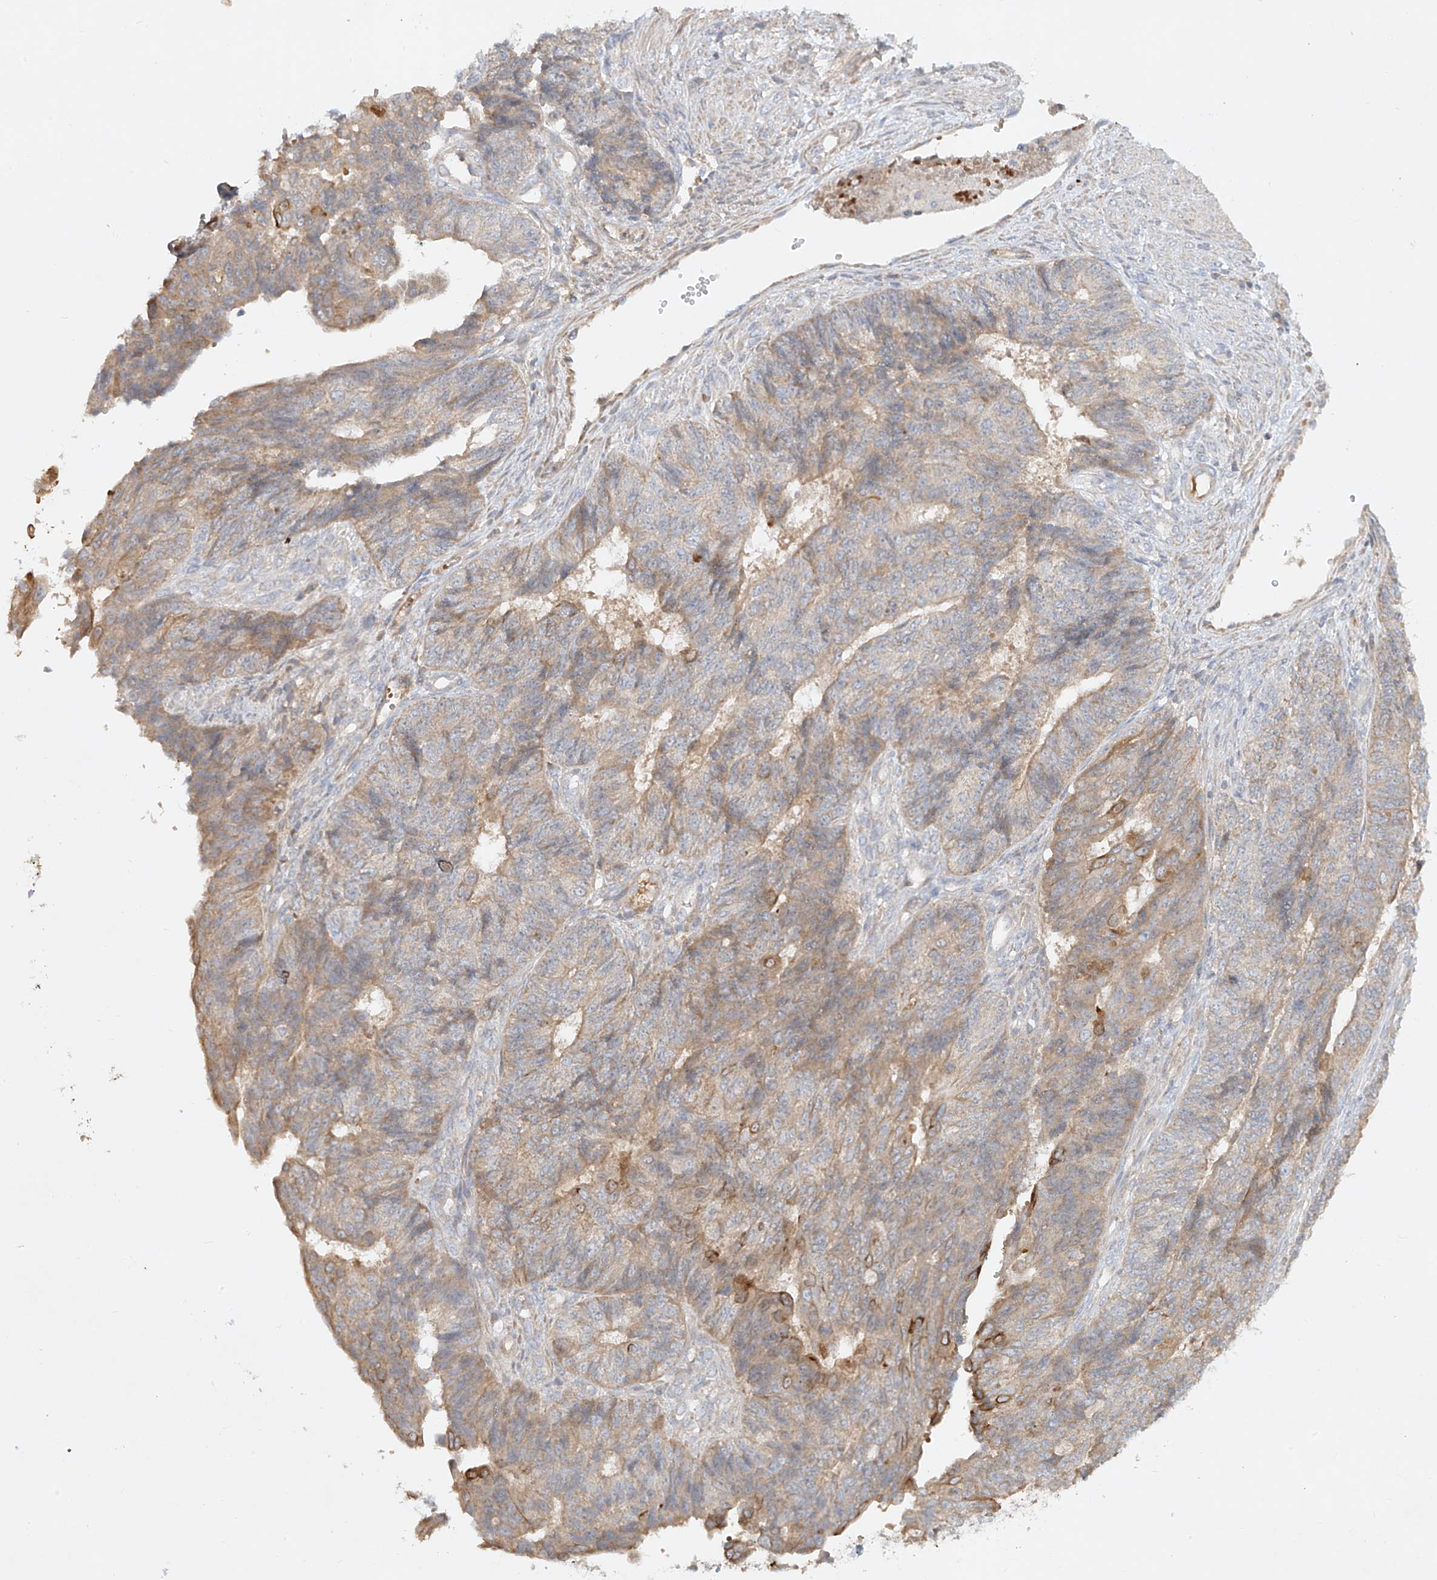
{"staining": {"intensity": "weak", "quantity": "25%-75%", "location": "cytoplasmic/membranous"}, "tissue": "endometrial cancer", "cell_type": "Tumor cells", "image_type": "cancer", "snomed": [{"axis": "morphology", "description": "Adenocarcinoma, NOS"}, {"axis": "topography", "description": "Endometrium"}], "caption": "Immunohistochemical staining of endometrial adenocarcinoma displays low levels of weak cytoplasmic/membranous positivity in about 25%-75% of tumor cells.", "gene": "KPNA7", "patient": {"sex": "female", "age": 32}}